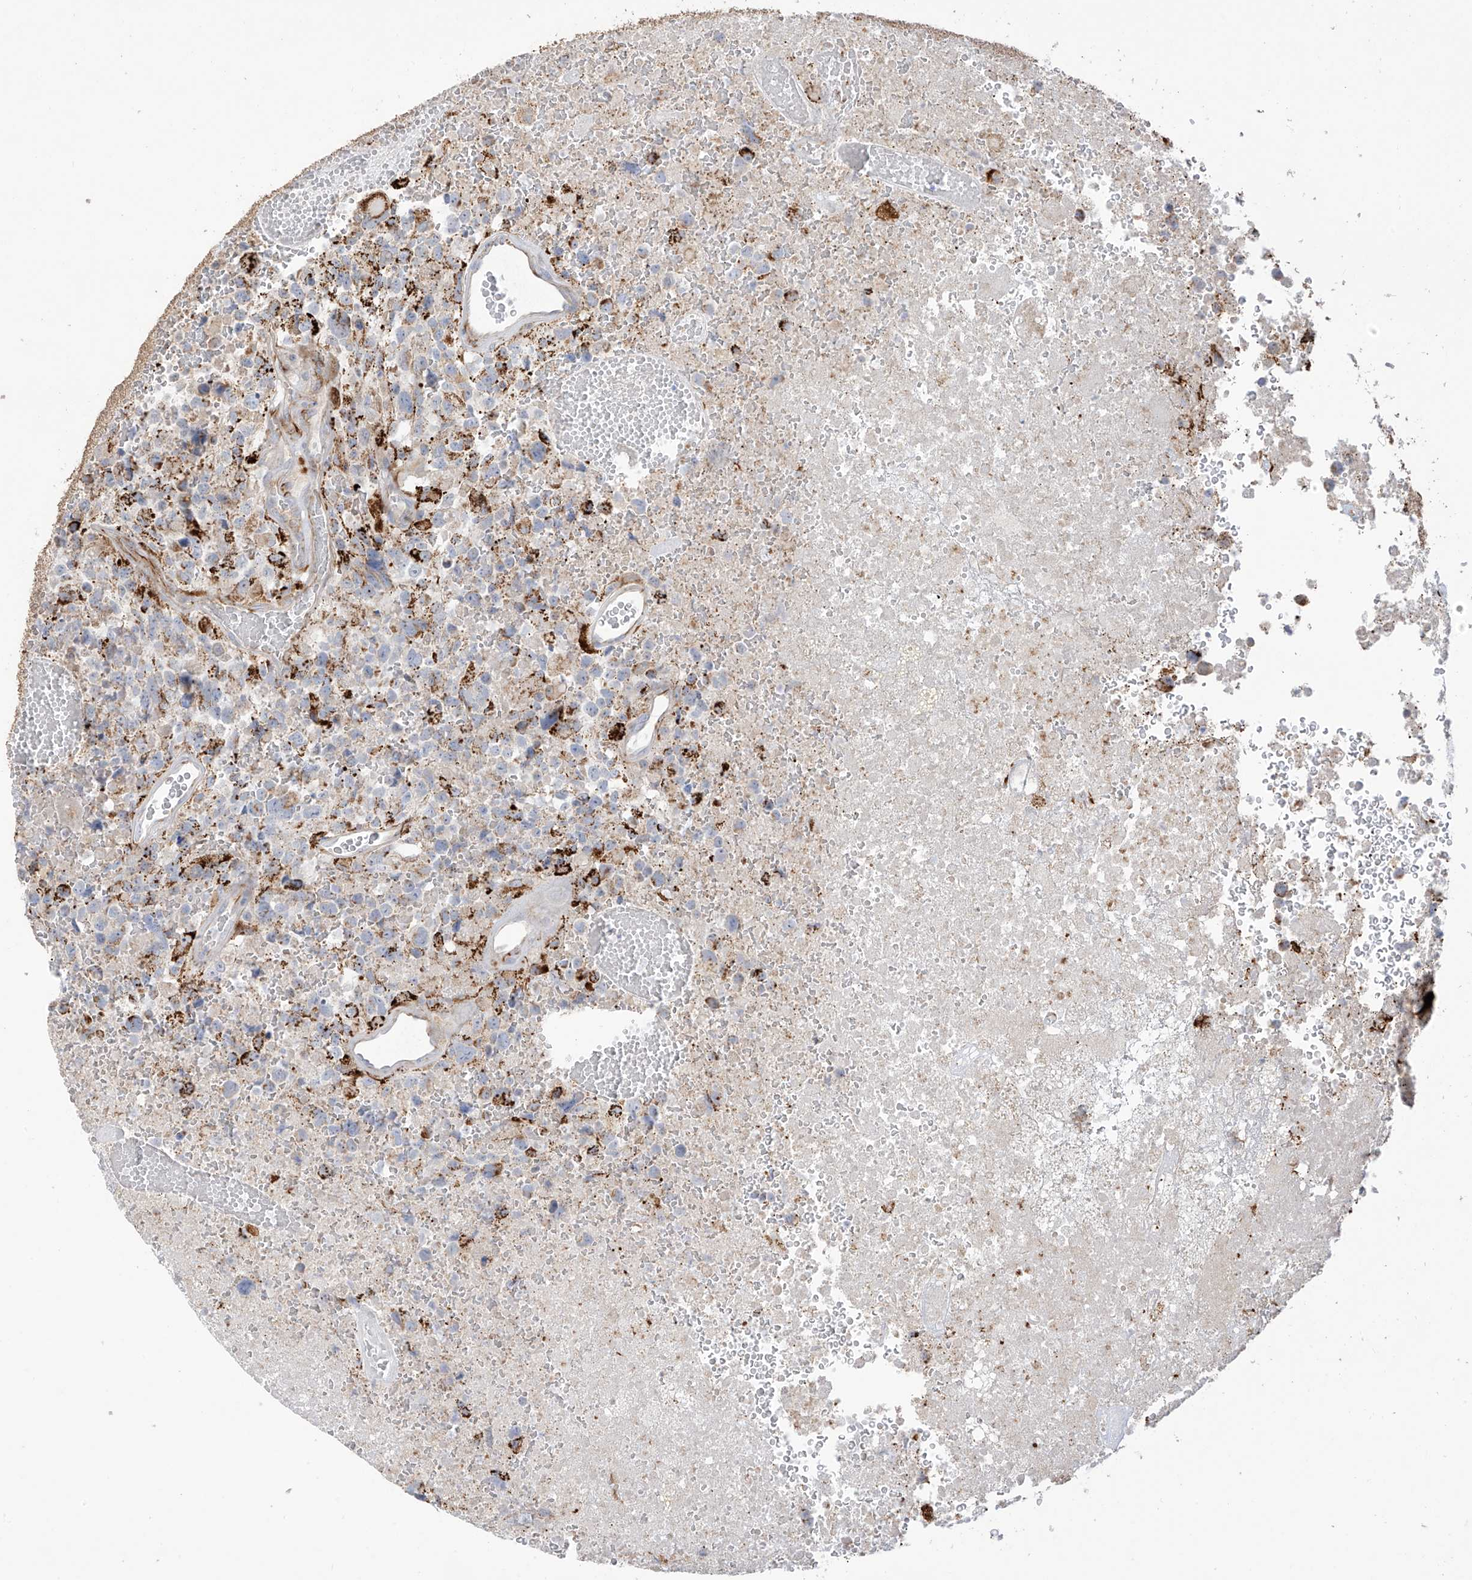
{"staining": {"intensity": "negative", "quantity": "none", "location": "none"}, "tissue": "glioma", "cell_type": "Tumor cells", "image_type": "cancer", "snomed": [{"axis": "morphology", "description": "Glioma, malignant, High grade"}, {"axis": "topography", "description": "Brain"}], "caption": "This is an immunohistochemistry histopathology image of human high-grade glioma (malignant). There is no expression in tumor cells.", "gene": "DCDC2", "patient": {"sex": "male", "age": 69}}